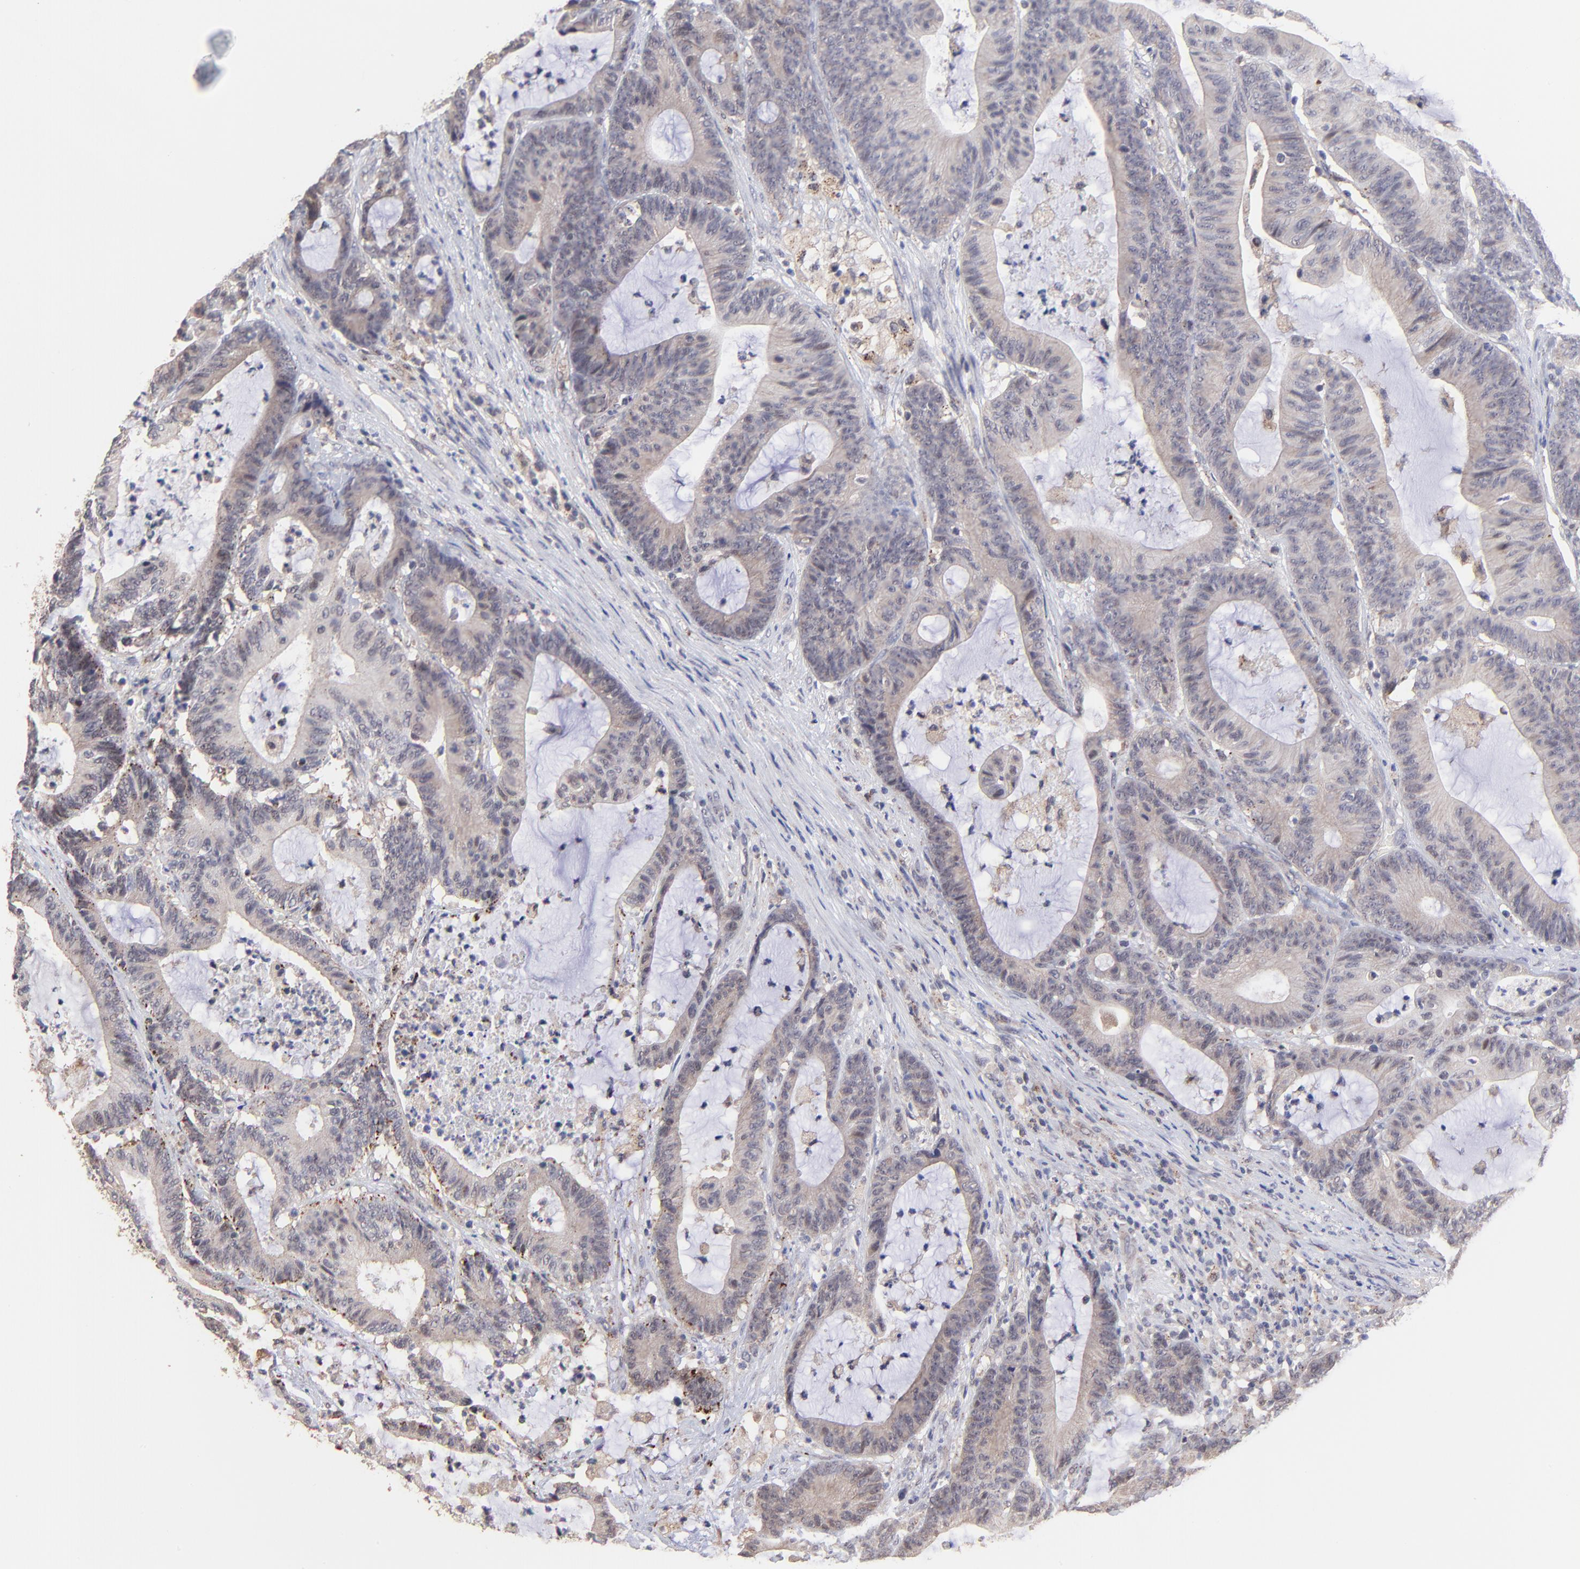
{"staining": {"intensity": "weak", "quantity": ">75%", "location": "cytoplasmic/membranous"}, "tissue": "colorectal cancer", "cell_type": "Tumor cells", "image_type": "cancer", "snomed": [{"axis": "morphology", "description": "Adenocarcinoma, NOS"}, {"axis": "topography", "description": "Colon"}], "caption": "Protein expression analysis of colorectal cancer (adenocarcinoma) shows weak cytoplasmic/membranous staining in about >75% of tumor cells.", "gene": "ZNF747", "patient": {"sex": "female", "age": 84}}